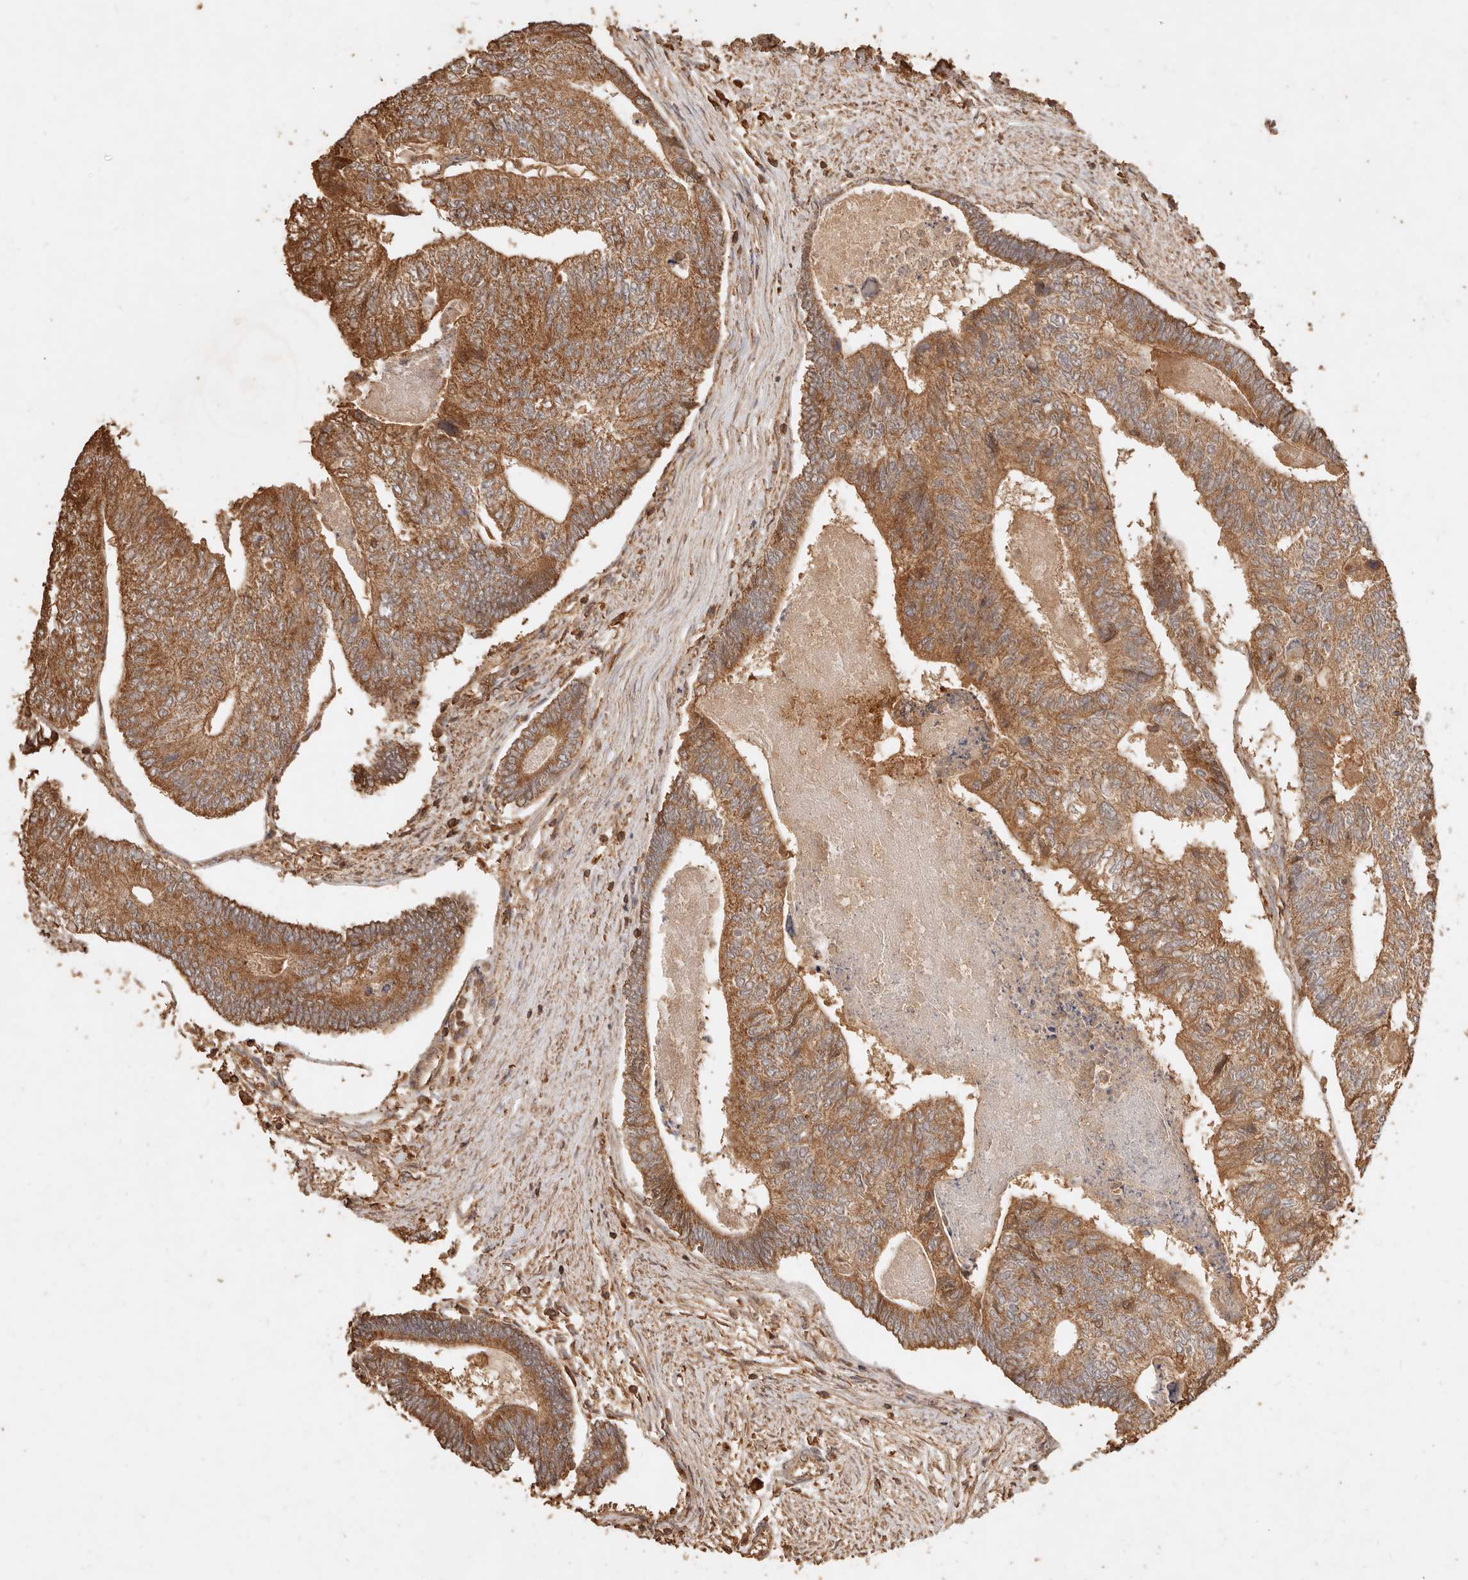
{"staining": {"intensity": "moderate", "quantity": ">75%", "location": "cytoplasmic/membranous"}, "tissue": "colorectal cancer", "cell_type": "Tumor cells", "image_type": "cancer", "snomed": [{"axis": "morphology", "description": "Adenocarcinoma, NOS"}, {"axis": "topography", "description": "Colon"}], "caption": "A photomicrograph showing moderate cytoplasmic/membranous staining in about >75% of tumor cells in adenocarcinoma (colorectal), as visualized by brown immunohistochemical staining.", "gene": "FAM180B", "patient": {"sex": "female", "age": 67}}